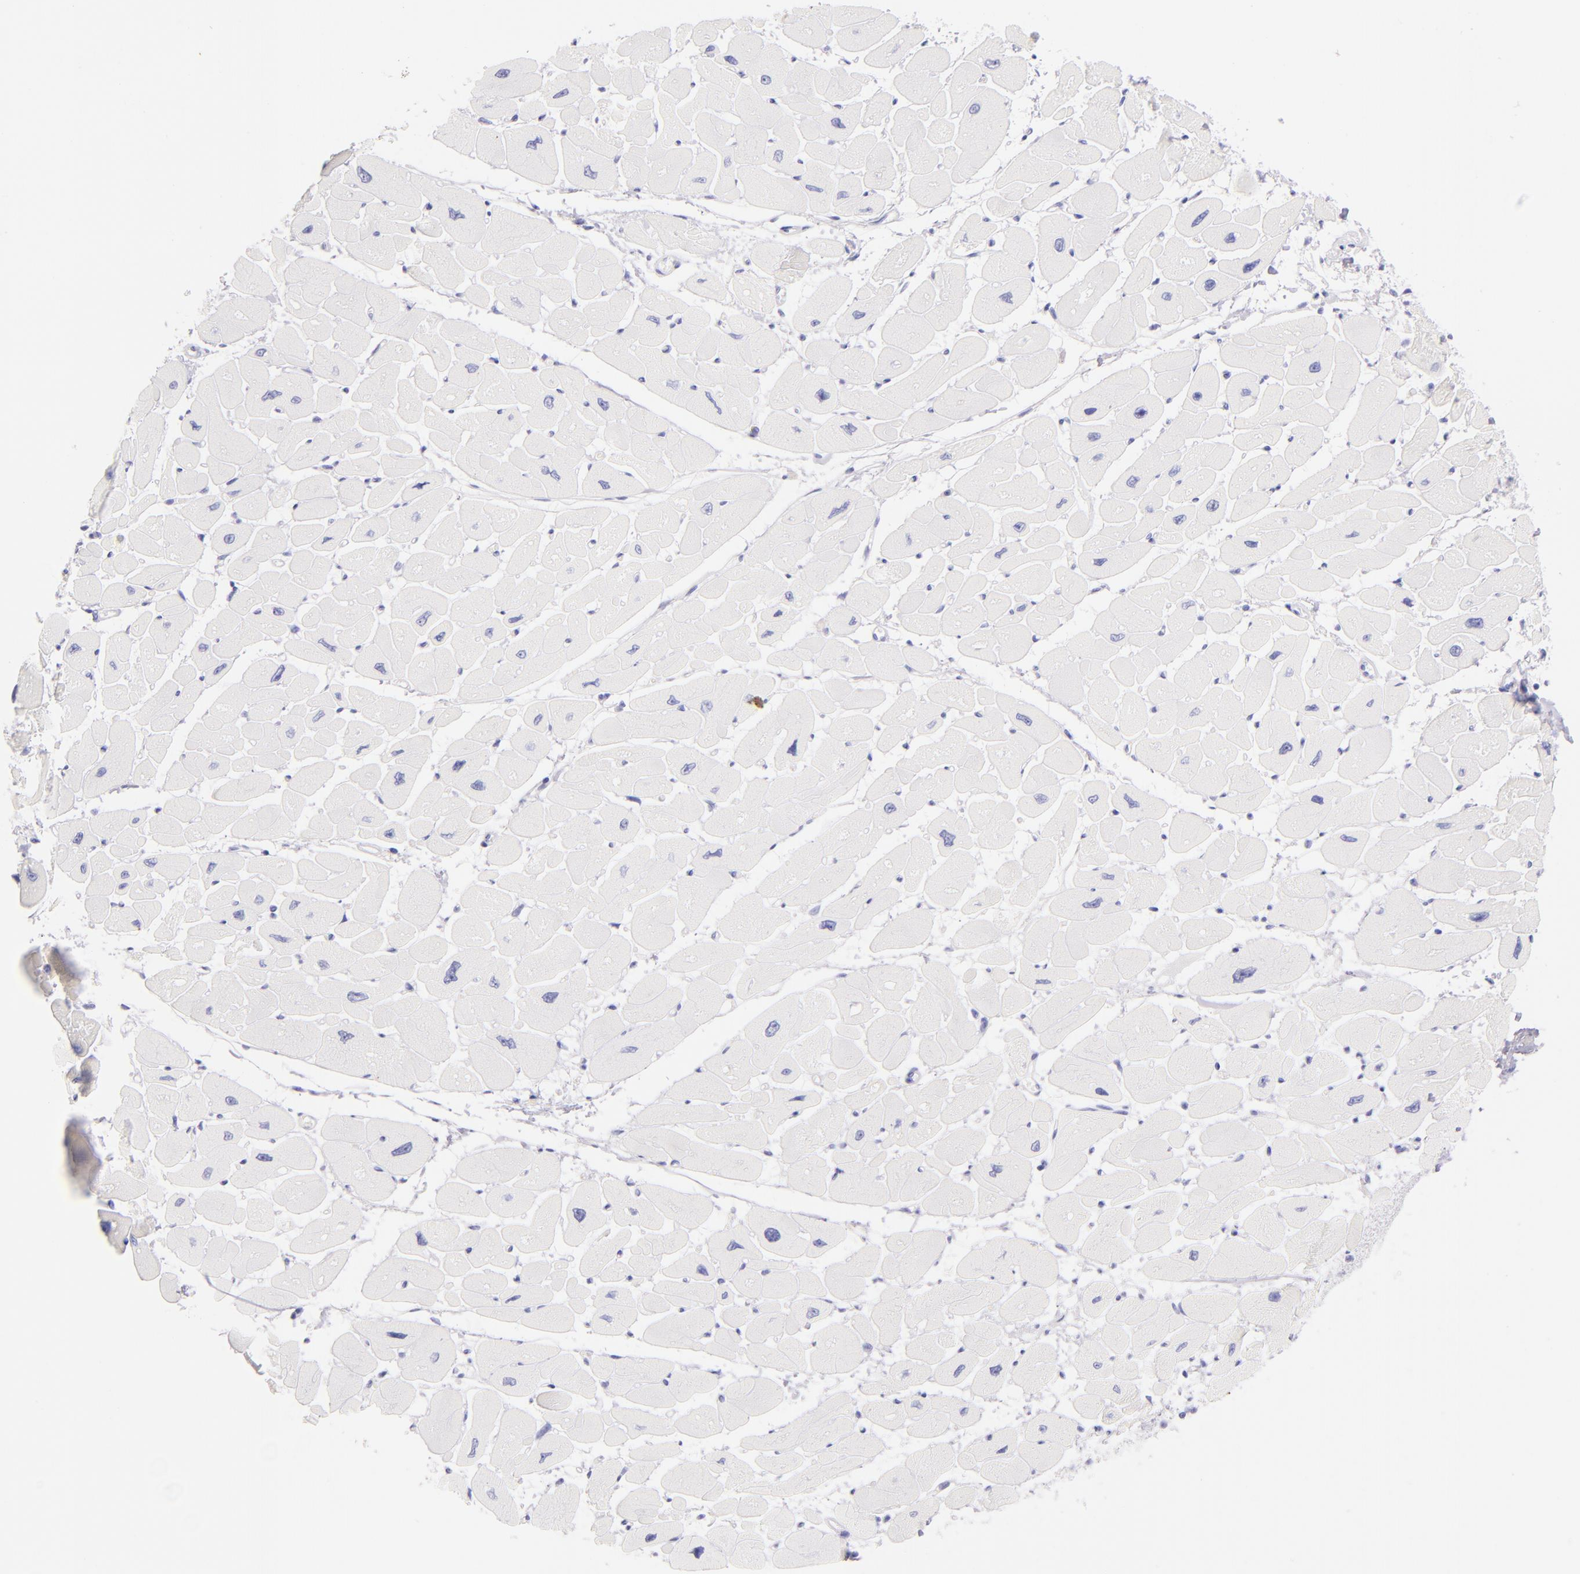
{"staining": {"intensity": "negative", "quantity": "none", "location": "none"}, "tissue": "heart muscle", "cell_type": "Cardiomyocytes", "image_type": "normal", "snomed": [{"axis": "morphology", "description": "Normal tissue, NOS"}, {"axis": "topography", "description": "Heart"}], "caption": "Cardiomyocytes are negative for protein expression in benign human heart muscle. The staining was performed using DAB to visualize the protein expression in brown, while the nuclei were stained in blue with hematoxylin (Magnification: 20x).", "gene": "SDC1", "patient": {"sex": "female", "age": 54}}